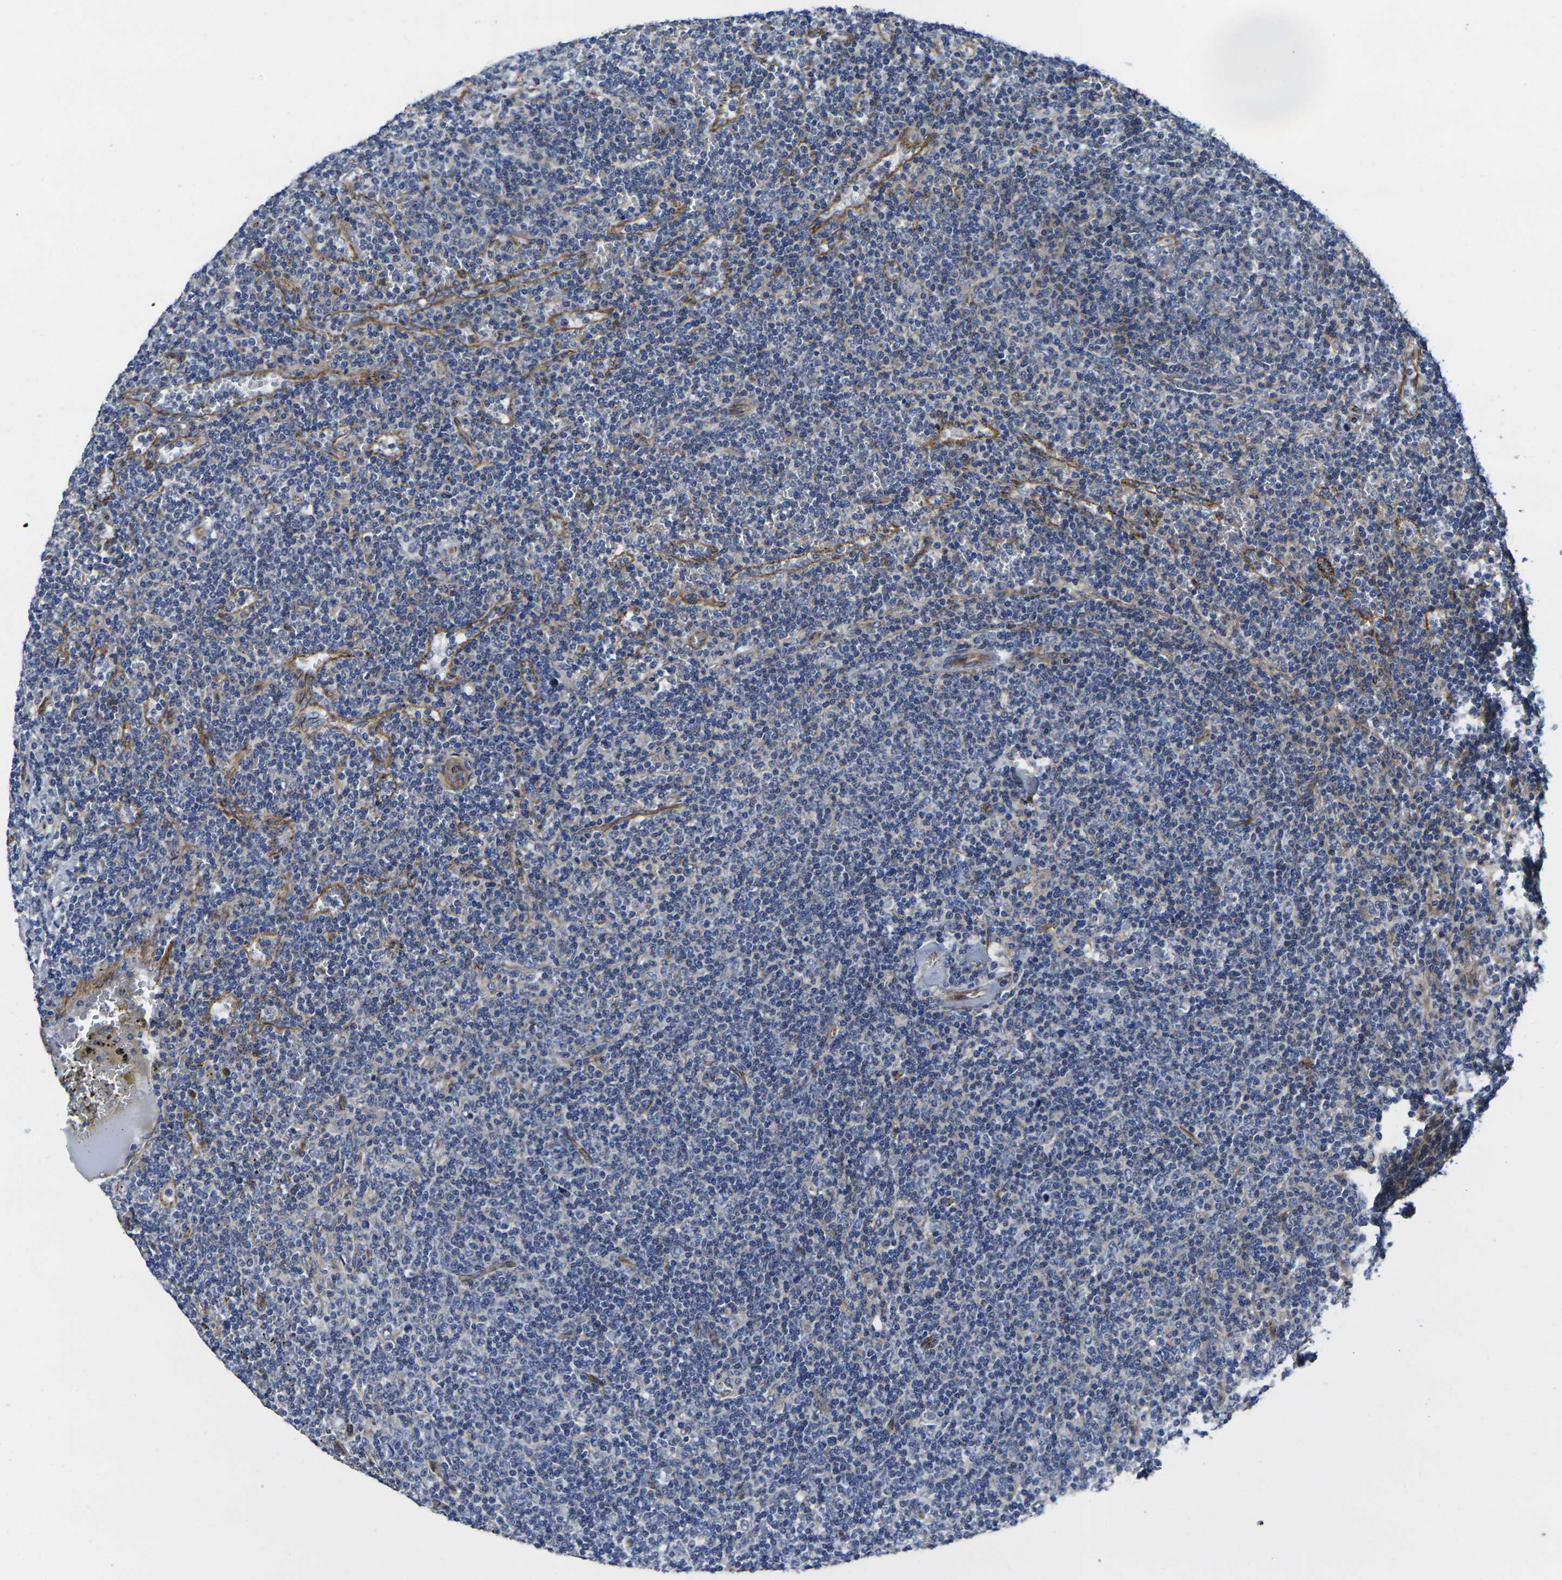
{"staining": {"intensity": "negative", "quantity": "none", "location": "none"}, "tissue": "lymphoma", "cell_type": "Tumor cells", "image_type": "cancer", "snomed": [{"axis": "morphology", "description": "Malignant lymphoma, non-Hodgkin's type, Low grade"}, {"axis": "topography", "description": "Spleen"}], "caption": "Lymphoma stained for a protein using immunohistochemistry displays no staining tumor cells.", "gene": "NUMB", "patient": {"sex": "female", "age": 50}}